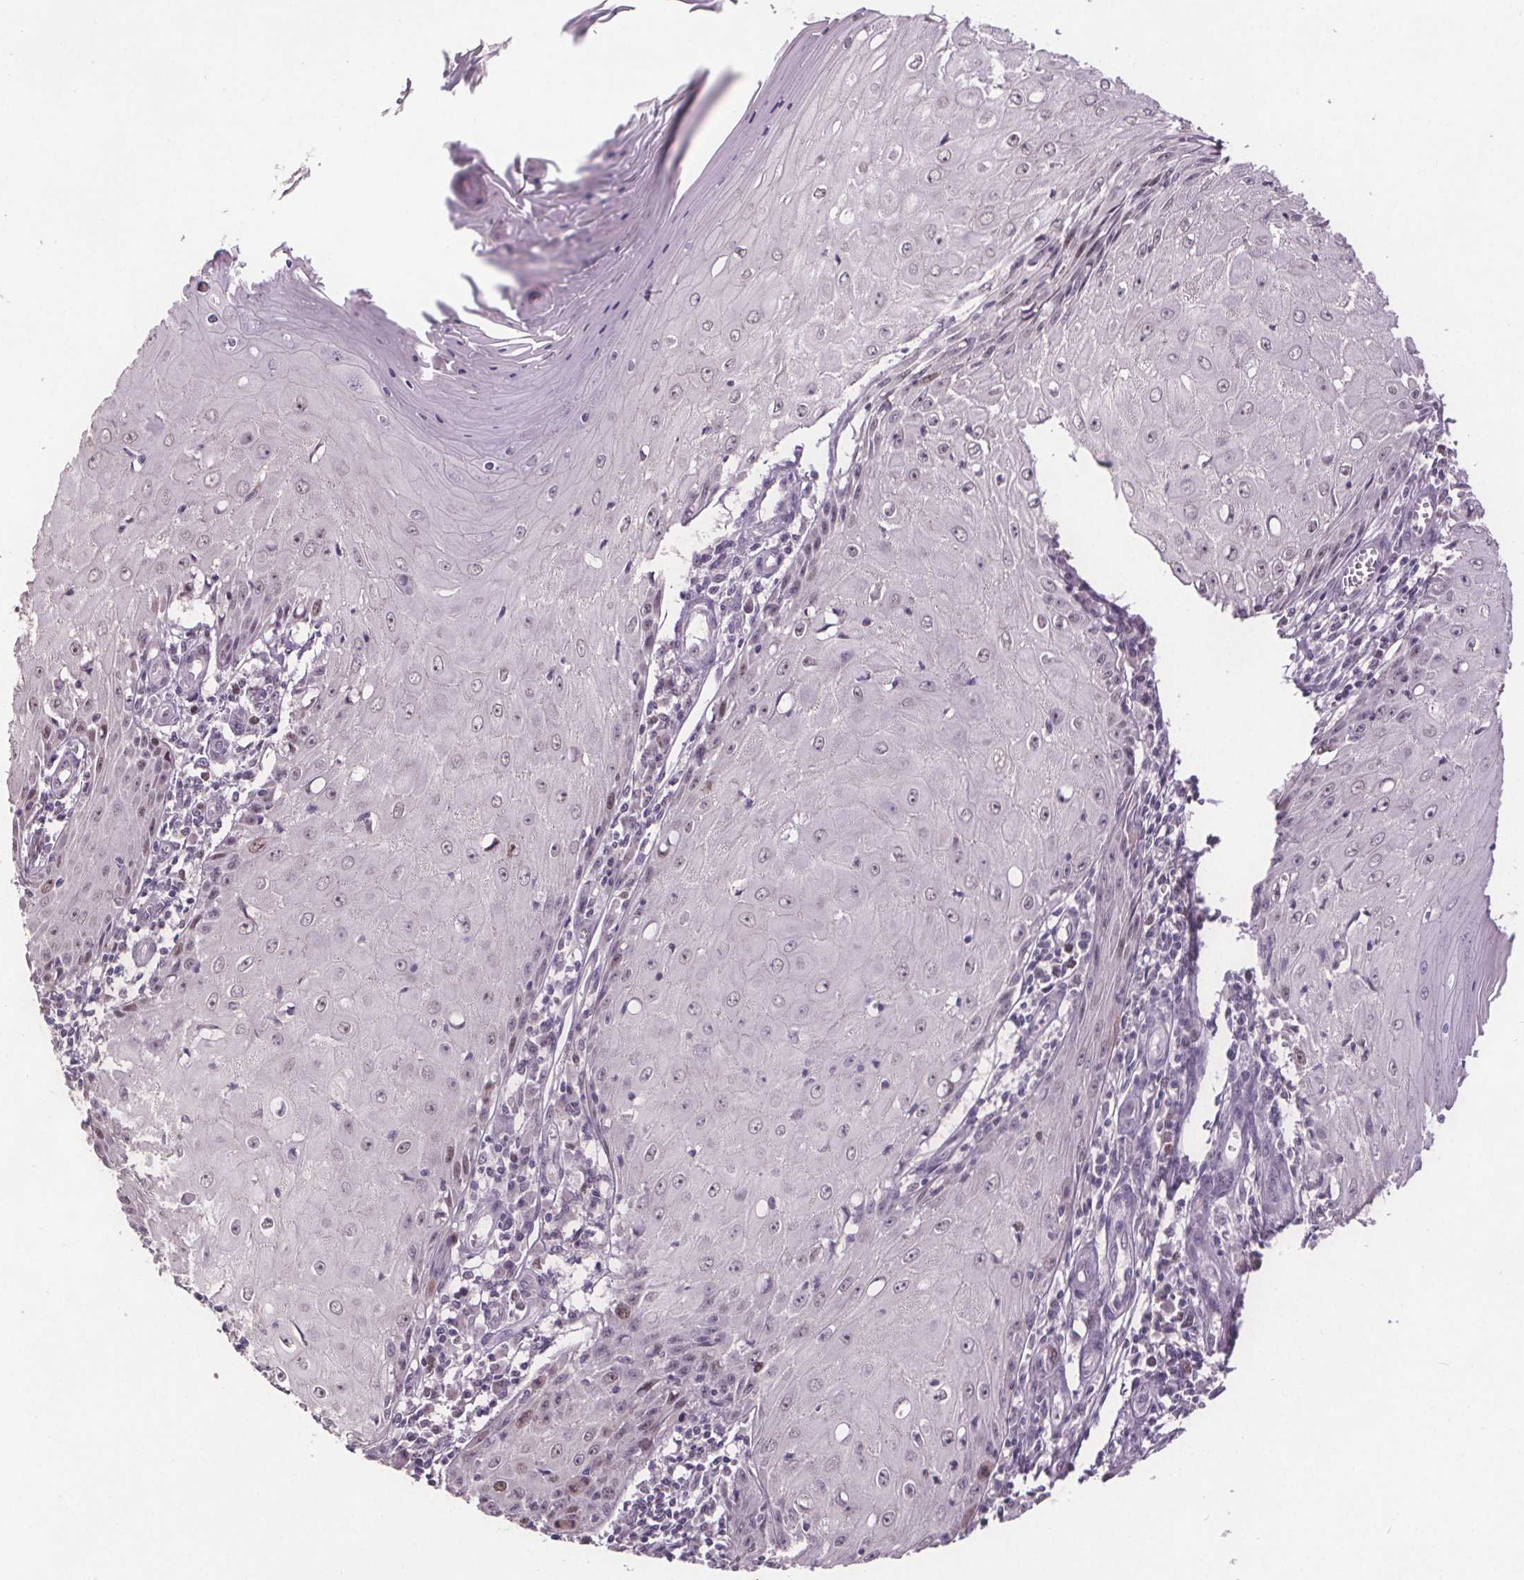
{"staining": {"intensity": "negative", "quantity": "none", "location": "none"}, "tissue": "skin cancer", "cell_type": "Tumor cells", "image_type": "cancer", "snomed": [{"axis": "morphology", "description": "Squamous cell carcinoma, NOS"}, {"axis": "topography", "description": "Skin"}], "caption": "Tumor cells are negative for brown protein staining in skin cancer.", "gene": "CENPF", "patient": {"sex": "female", "age": 73}}